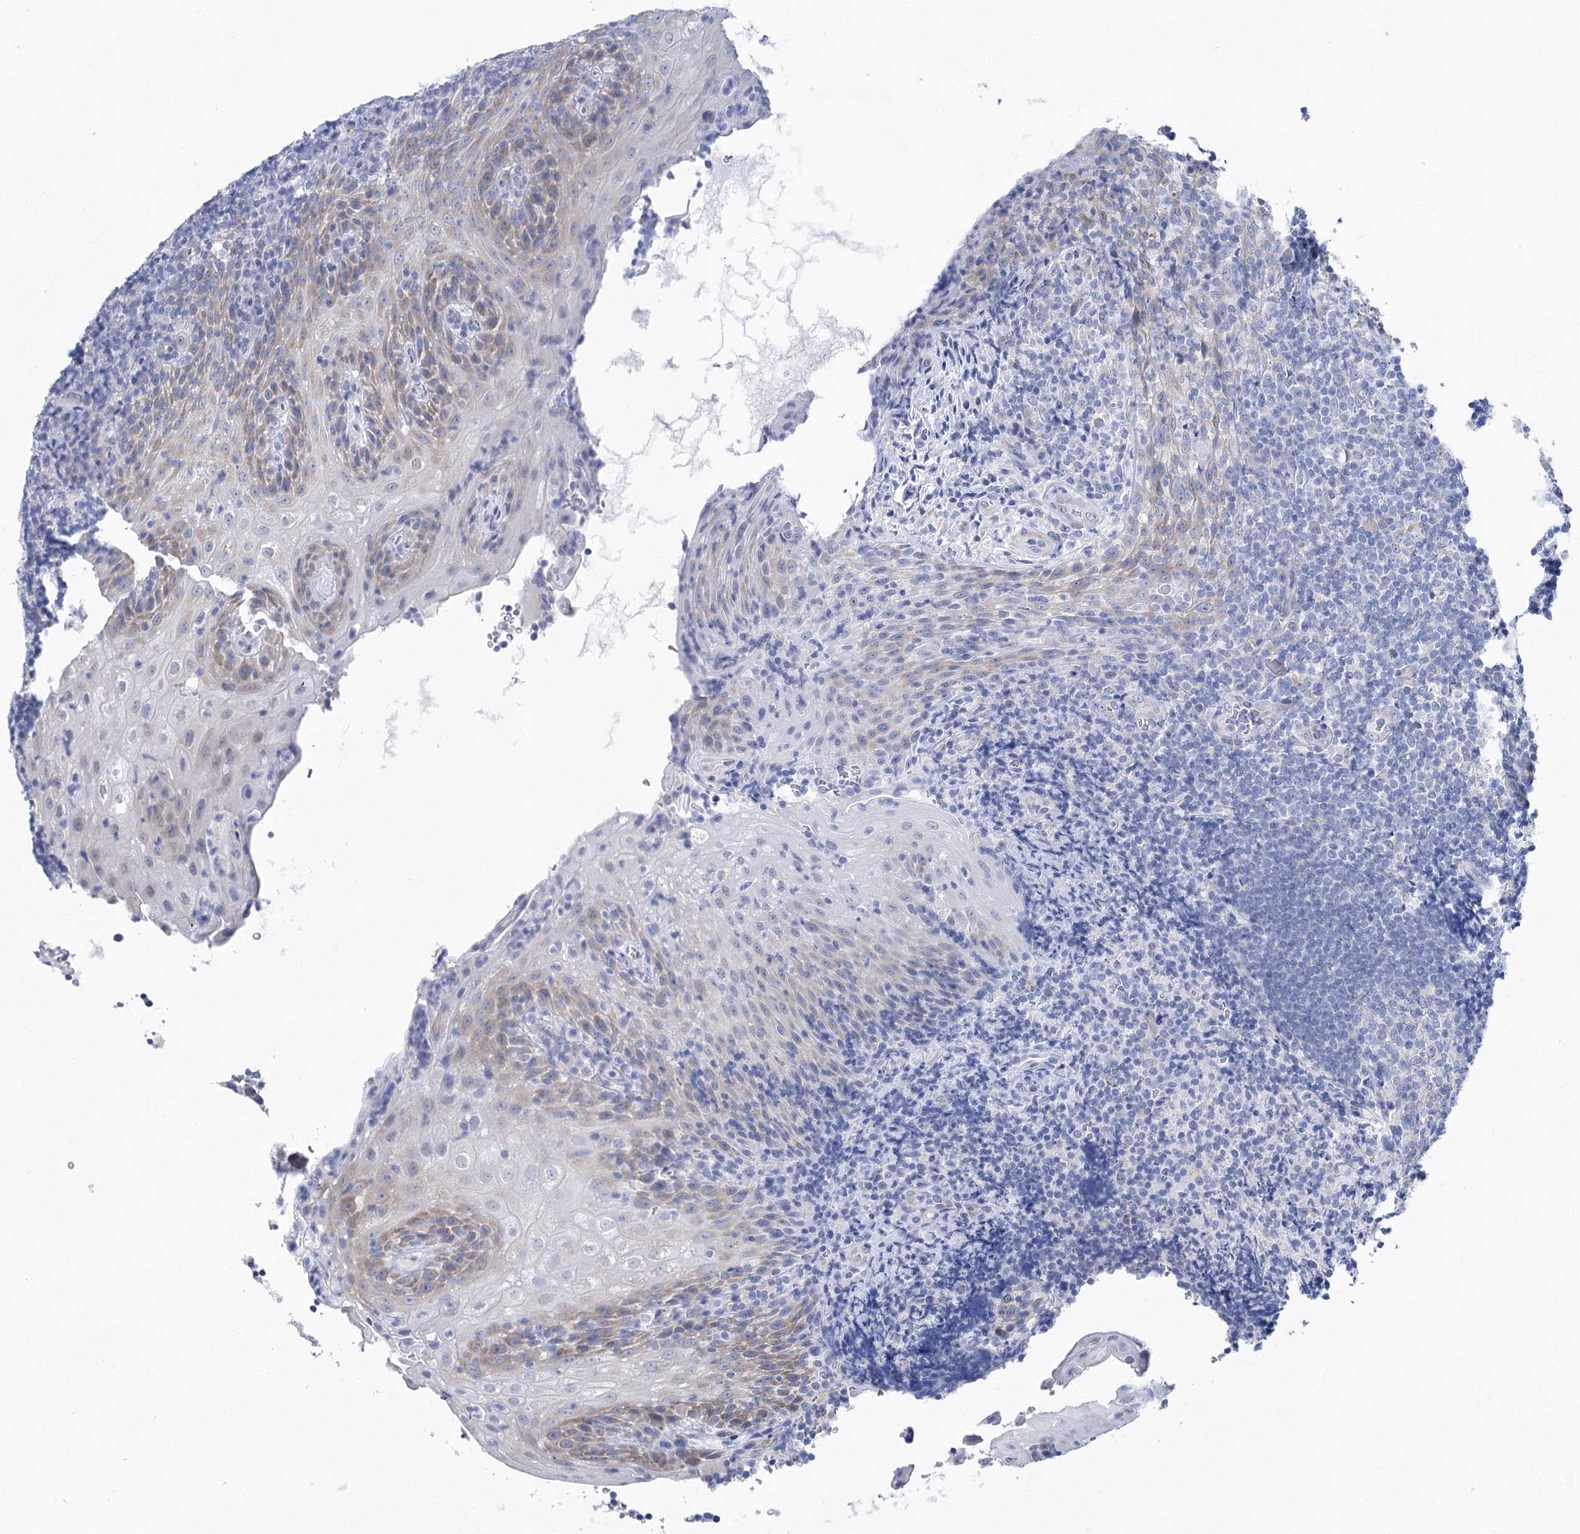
{"staining": {"intensity": "negative", "quantity": "none", "location": "none"}, "tissue": "tonsil", "cell_type": "Germinal center cells", "image_type": "normal", "snomed": [{"axis": "morphology", "description": "Normal tissue, NOS"}, {"axis": "topography", "description": "Tonsil"}], "caption": "This is an immunohistochemistry (IHC) image of normal human tonsil. There is no positivity in germinal center cells.", "gene": "CSN3", "patient": {"sex": "male", "age": 37}}